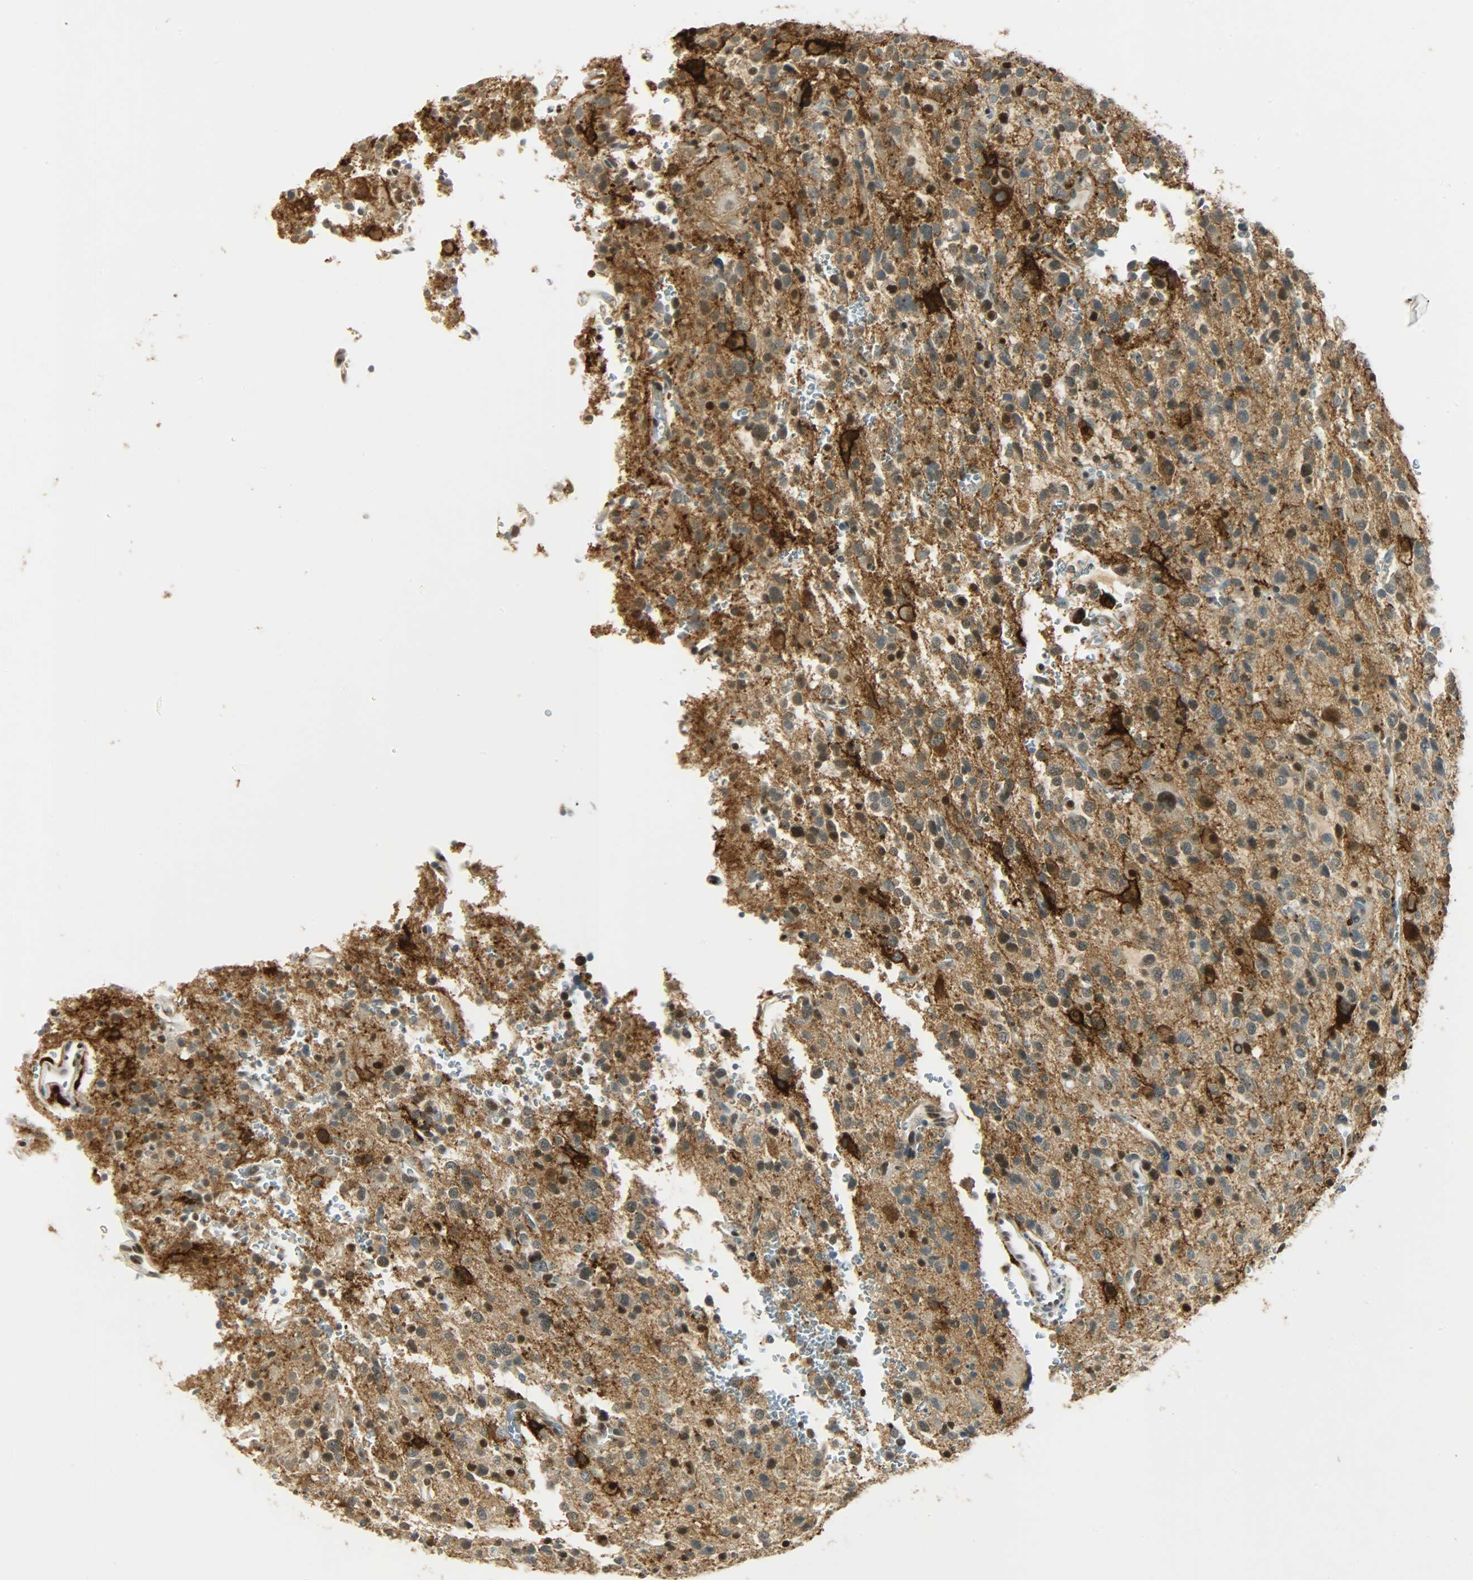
{"staining": {"intensity": "strong", "quantity": "25%-75%", "location": "cytoplasmic/membranous,nuclear"}, "tissue": "glioma", "cell_type": "Tumor cells", "image_type": "cancer", "snomed": [{"axis": "morphology", "description": "Glioma, malignant, High grade"}, {"axis": "topography", "description": "Brain"}], "caption": "Strong cytoplasmic/membranous and nuclear protein staining is present in about 25%-75% of tumor cells in malignant glioma (high-grade).", "gene": "NGFR", "patient": {"sex": "male", "age": 47}}